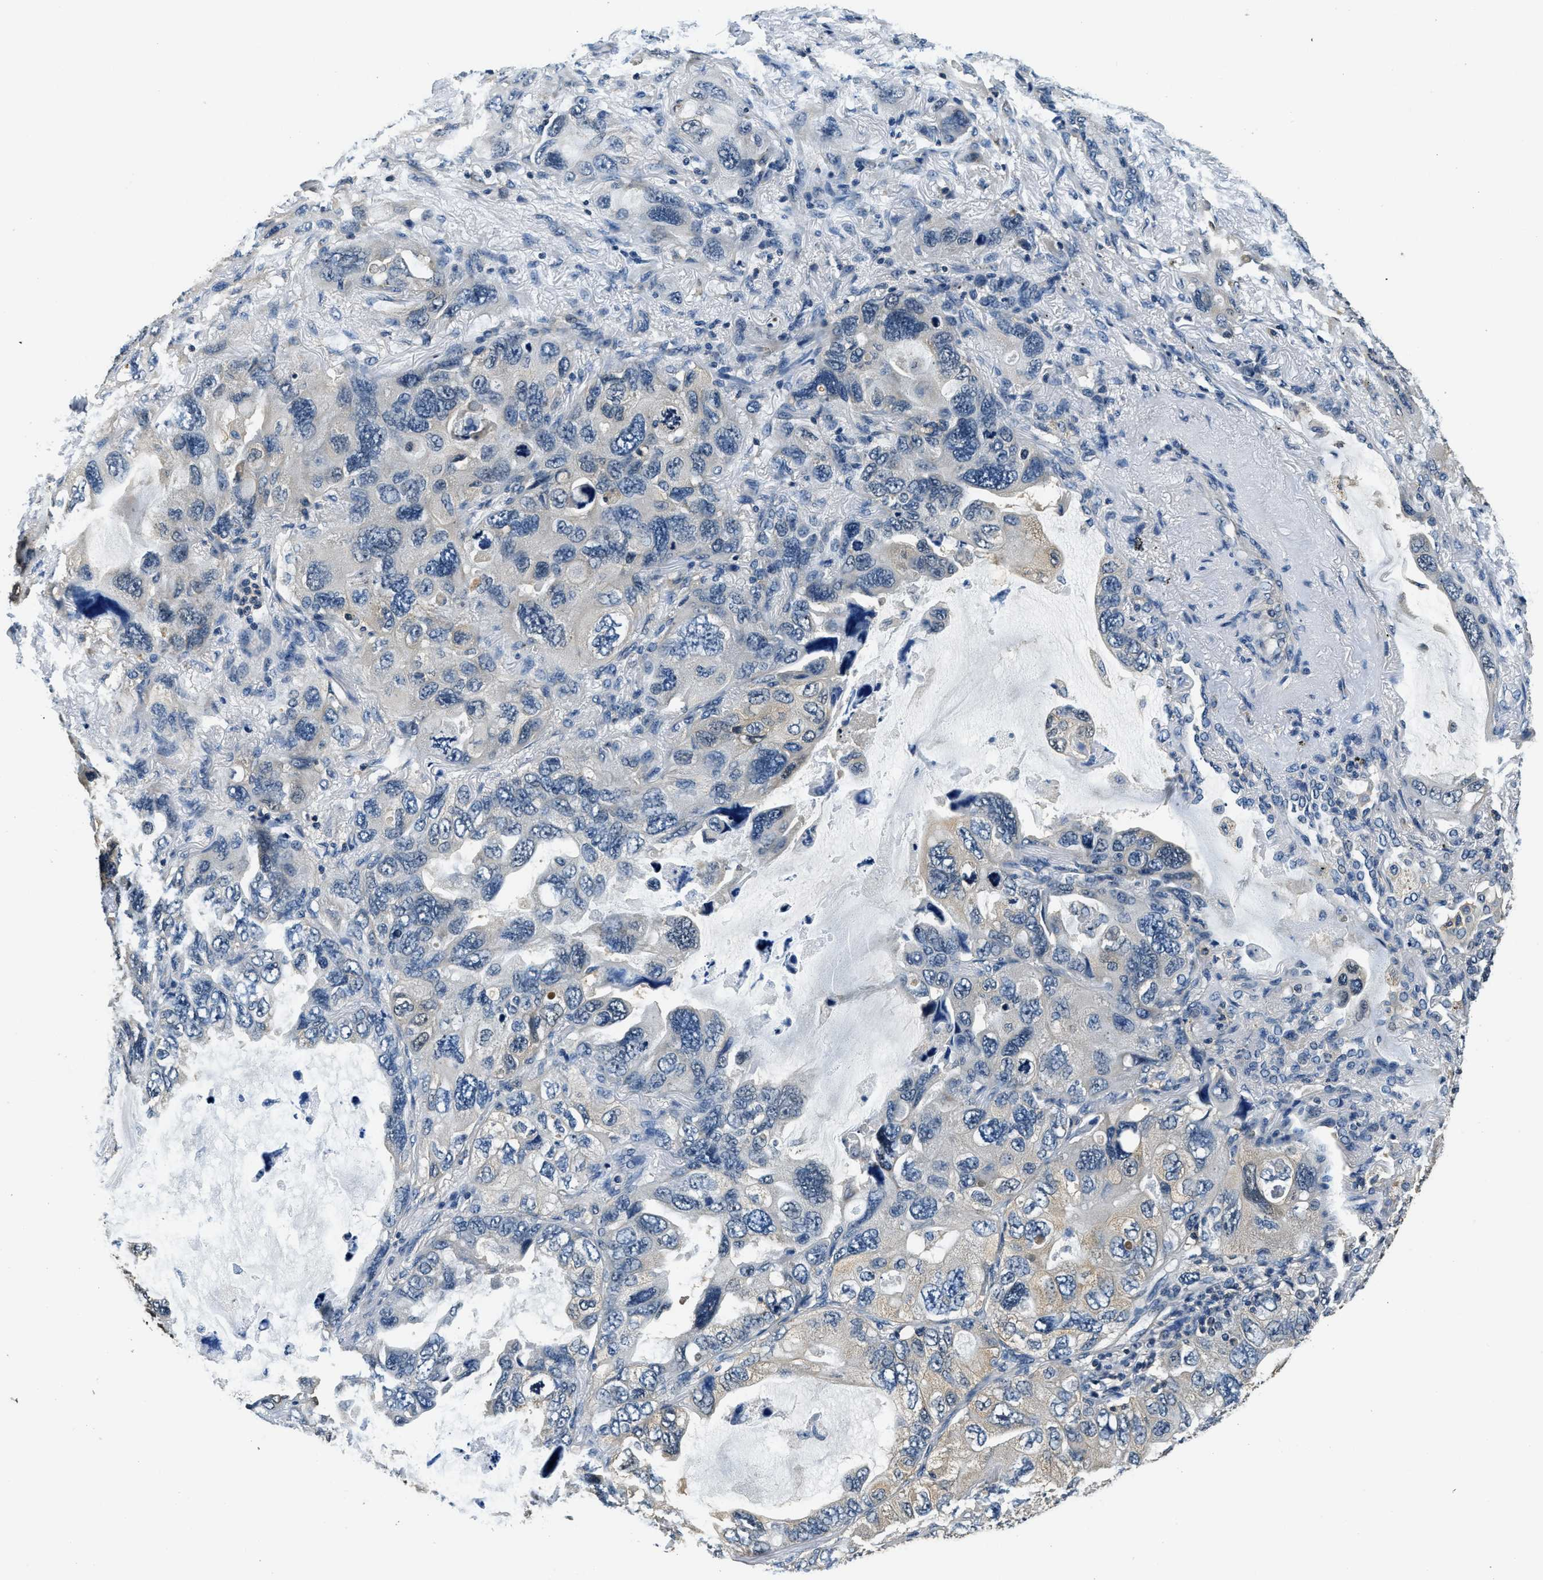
{"staining": {"intensity": "moderate", "quantity": "<25%", "location": "cytoplasmic/membranous"}, "tissue": "lung cancer", "cell_type": "Tumor cells", "image_type": "cancer", "snomed": [{"axis": "morphology", "description": "Squamous cell carcinoma, NOS"}, {"axis": "topography", "description": "Lung"}], "caption": "Squamous cell carcinoma (lung) stained for a protein demonstrates moderate cytoplasmic/membranous positivity in tumor cells. The staining was performed using DAB, with brown indicating positive protein expression. Nuclei are stained blue with hematoxylin.", "gene": "RESF1", "patient": {"sex": "female", "age": 73}}